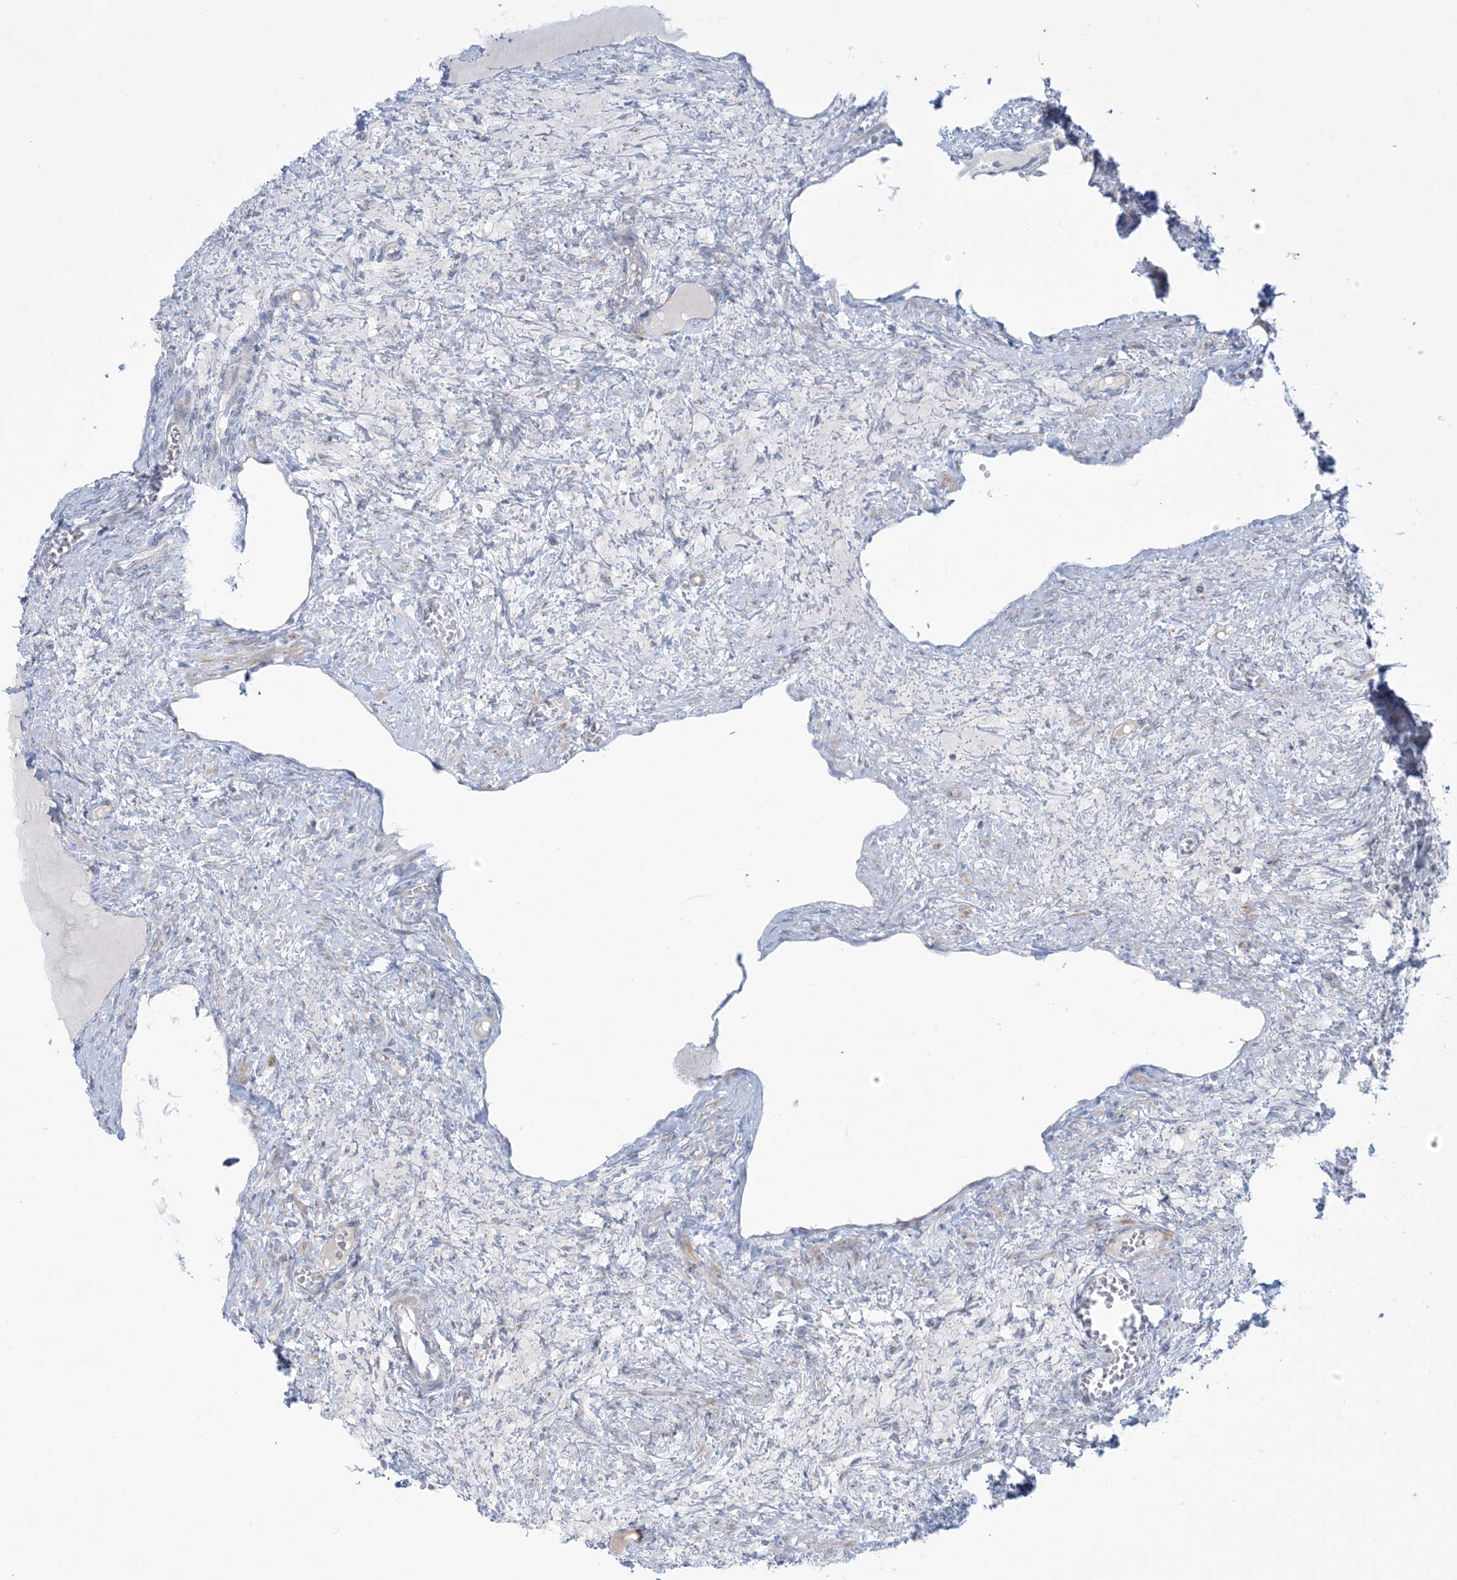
{"staining": {"intensity": "negative", "quantity": "none", "location": "none"}, "tissue": "ovary", "cell_type": "Ovarian stroma cells", "image_type": "normal", "snomed": [{"axis": "morphology", "description": "Normal tissue, NOS"}, {"axis": "topography", "description": "Ovary"}], "caption": "Immunohistochemistry of benign human ovary shows no staining in ovarian stroma cells. (Brightfield microscopy of DAB (3,3'-diaminobenzidine) IHC at high magnification).", "gene": "AFTPH", "patient": {"sex": "female", "age": 27}}